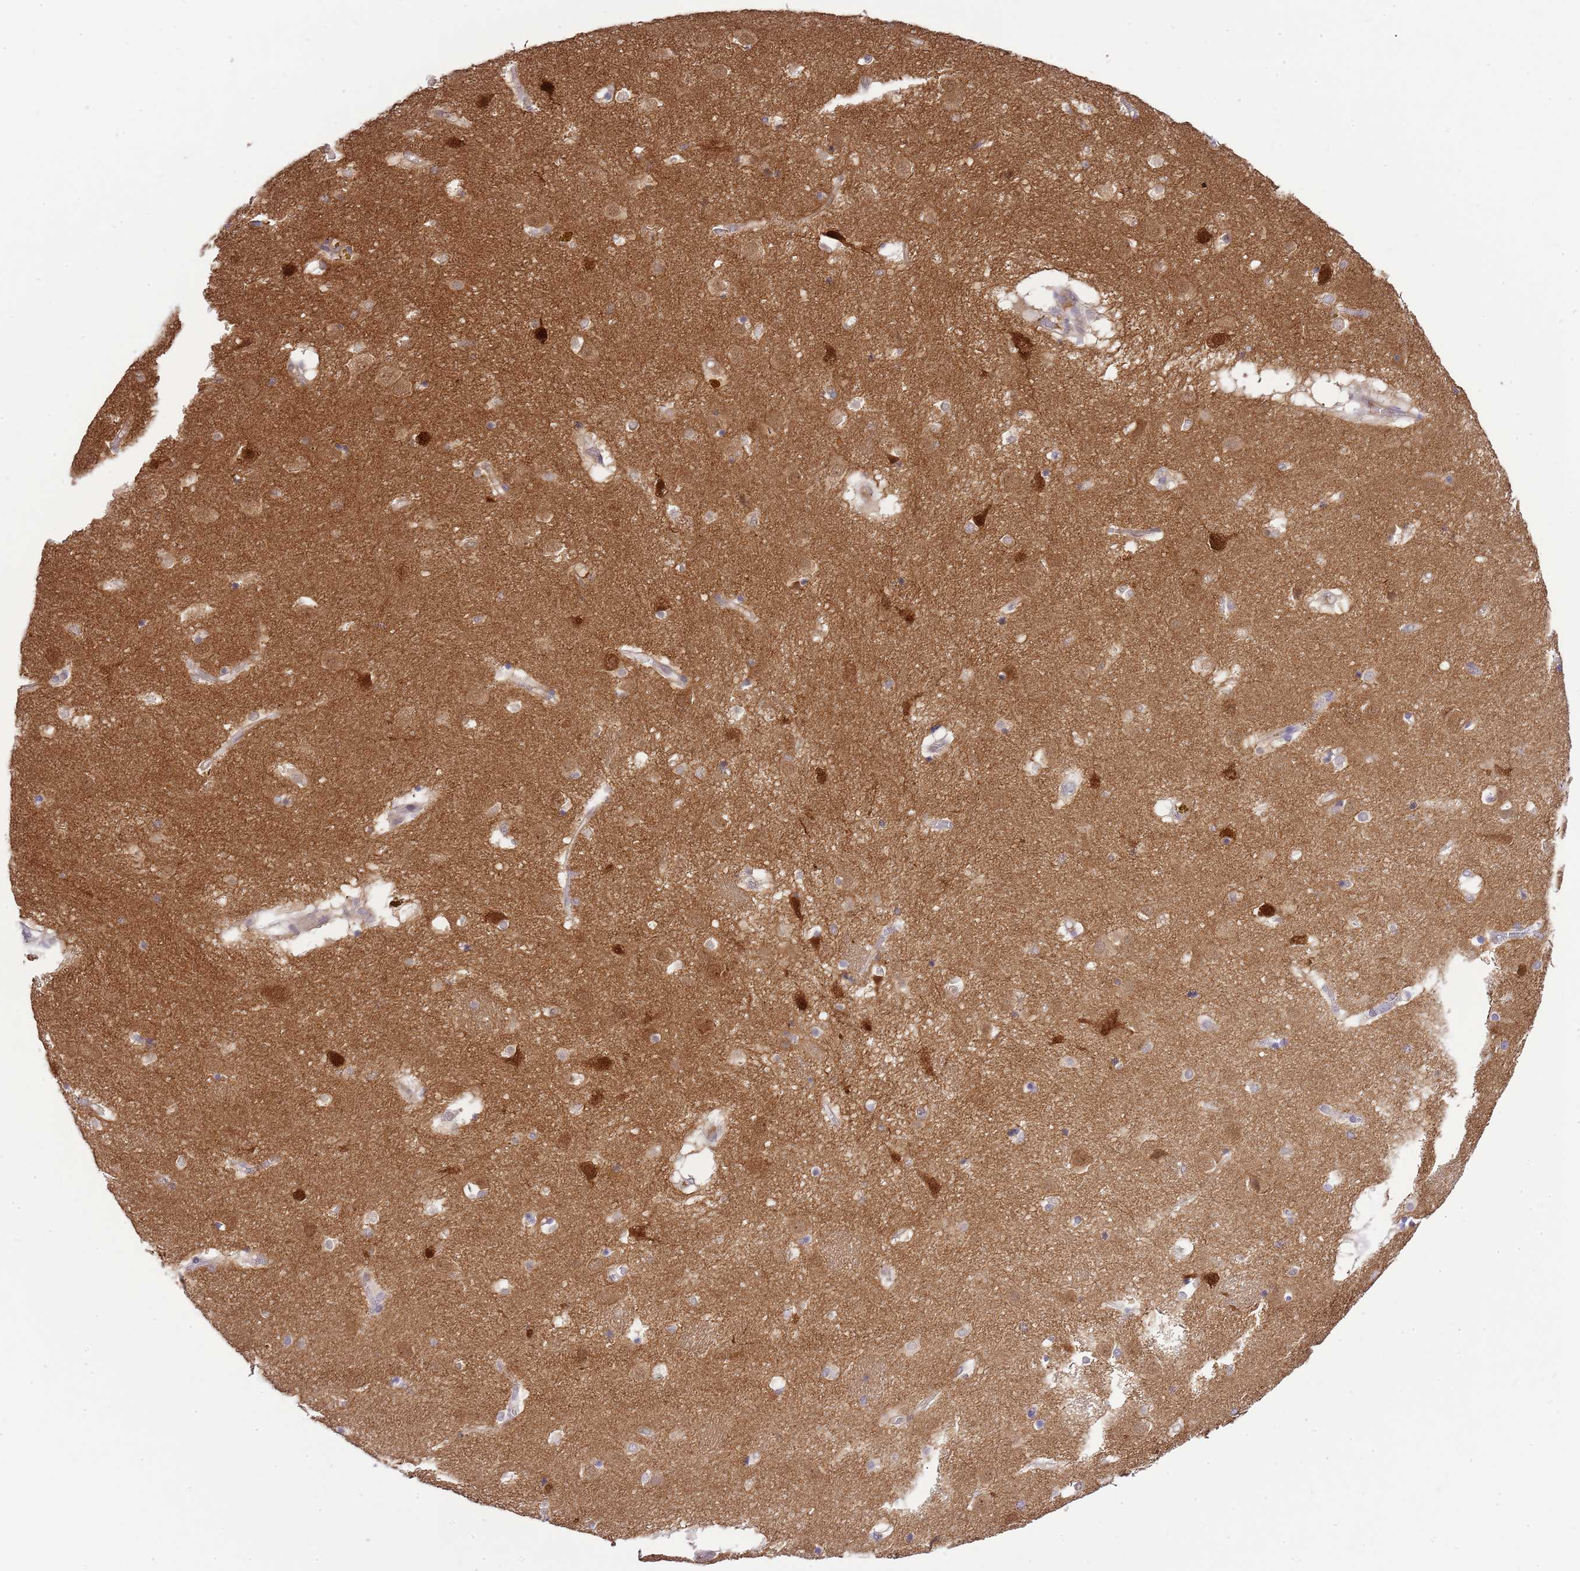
{"staining": {"intensity": "weak", "quantity": "<25%", "location": "cytoplasmic/membranous"}, "tissue": "caudate", "cell_type": "Glial cells", "image_type": "normal", "snomed": [{"axis": "morphology", "description": "Normal tissue, NOS"}, {"axis": "topography", "description": "Lateral ventricle wall"}], "caption": "The image demonstrates no significant staining in glial cells of caudate.", "gene": "RFK", "patient": {"sex": "male", "age": 70}}